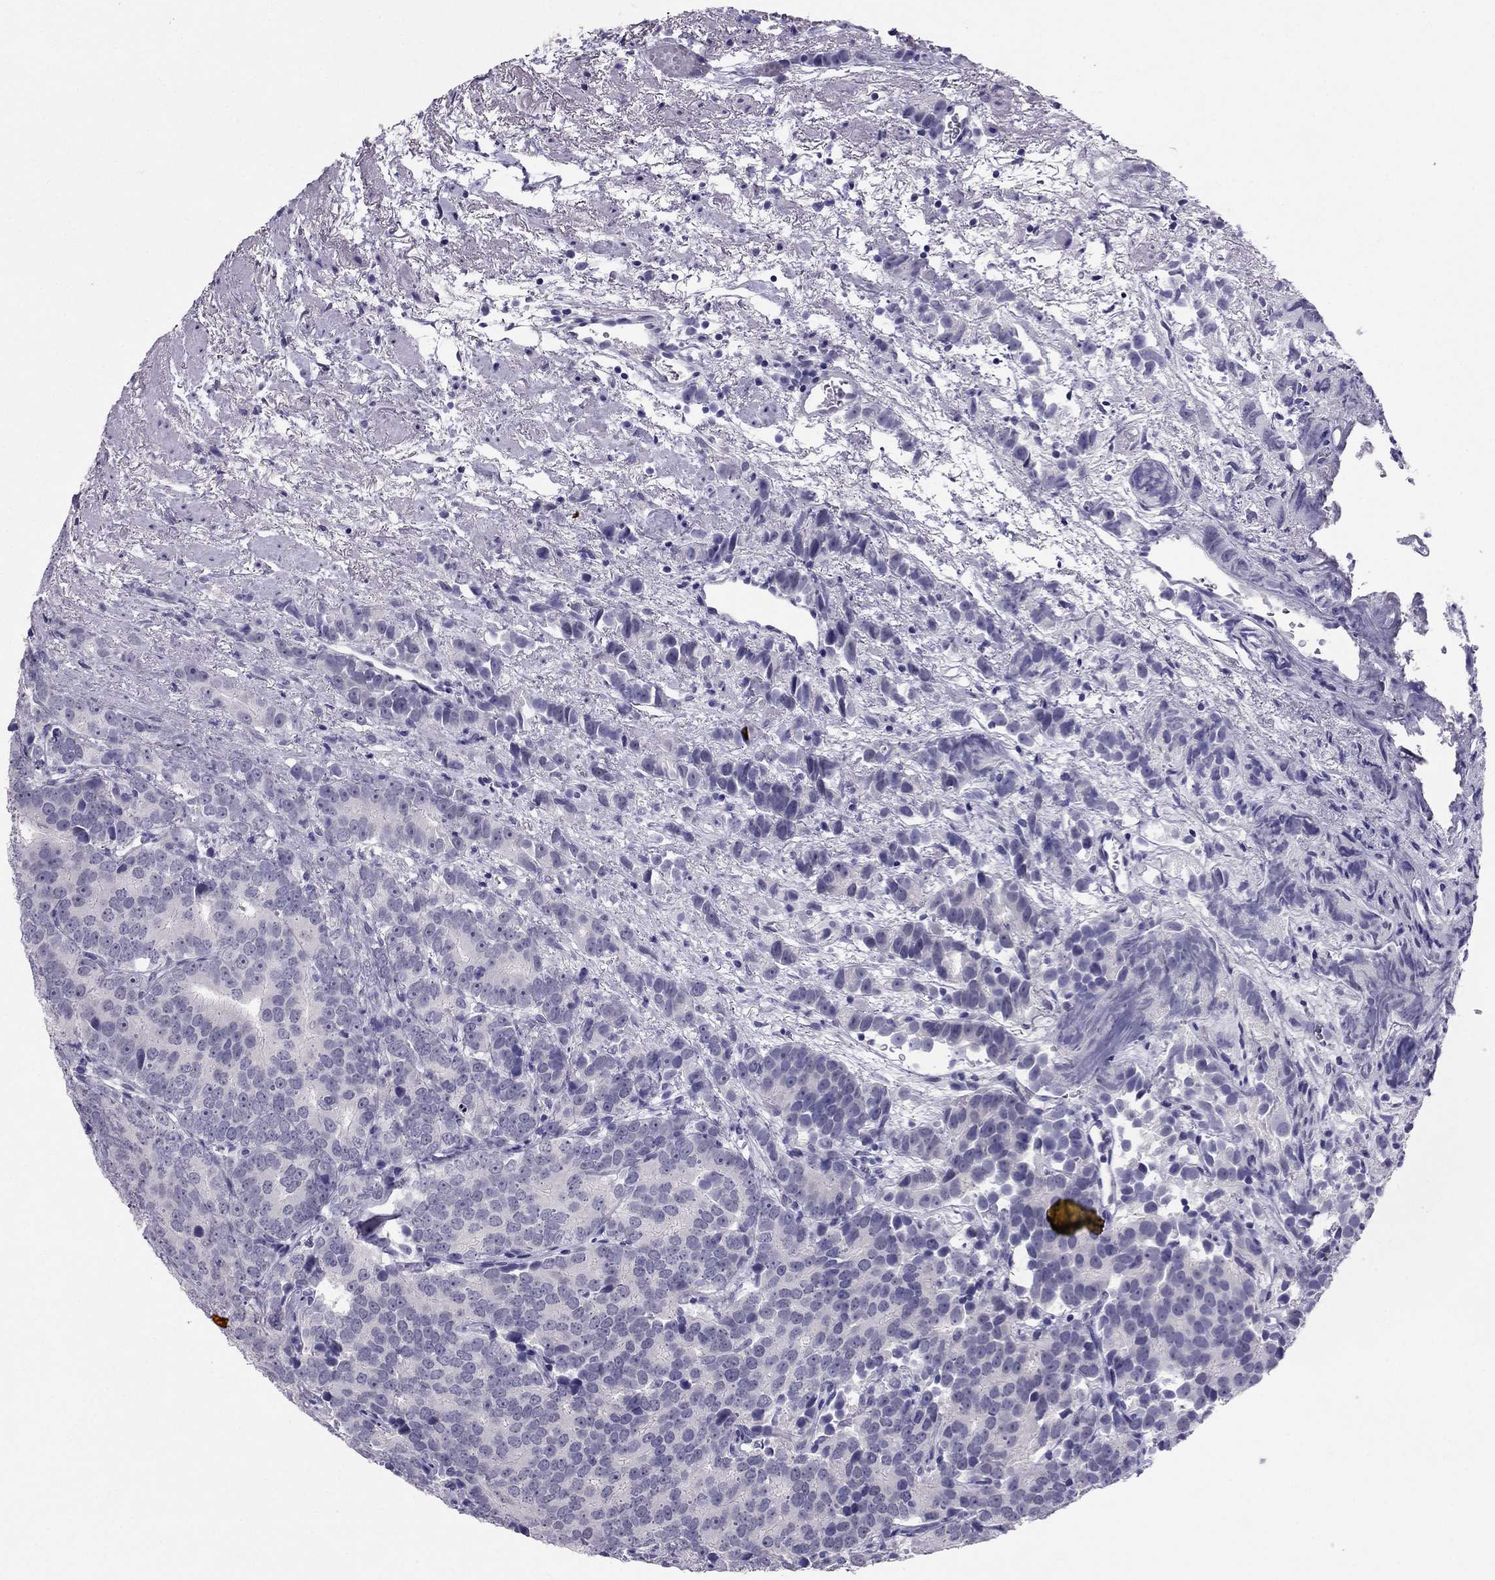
{"staining": {"intensity": "negative", "quantity": "none", "location": "none"}, "tissue": "prostate cancer", "cell_type": "Tumor cells", "image_type": "cancer", "snomed": [{"axis": "morphology", "description": "Adenocarcinoma, High grade"}, {"axis": "topography", "description": "Prostate"}], "caption": "IHC image of neoplastic tissue: prostate cancer (adenocarcinoma (high-grade)) stained with DAB (3,3'-diaminobenzidine) shows no significant protein staining in tumor cells.", "gene": "CROCC2", "patient": {"sex": "male", "age": 90}}